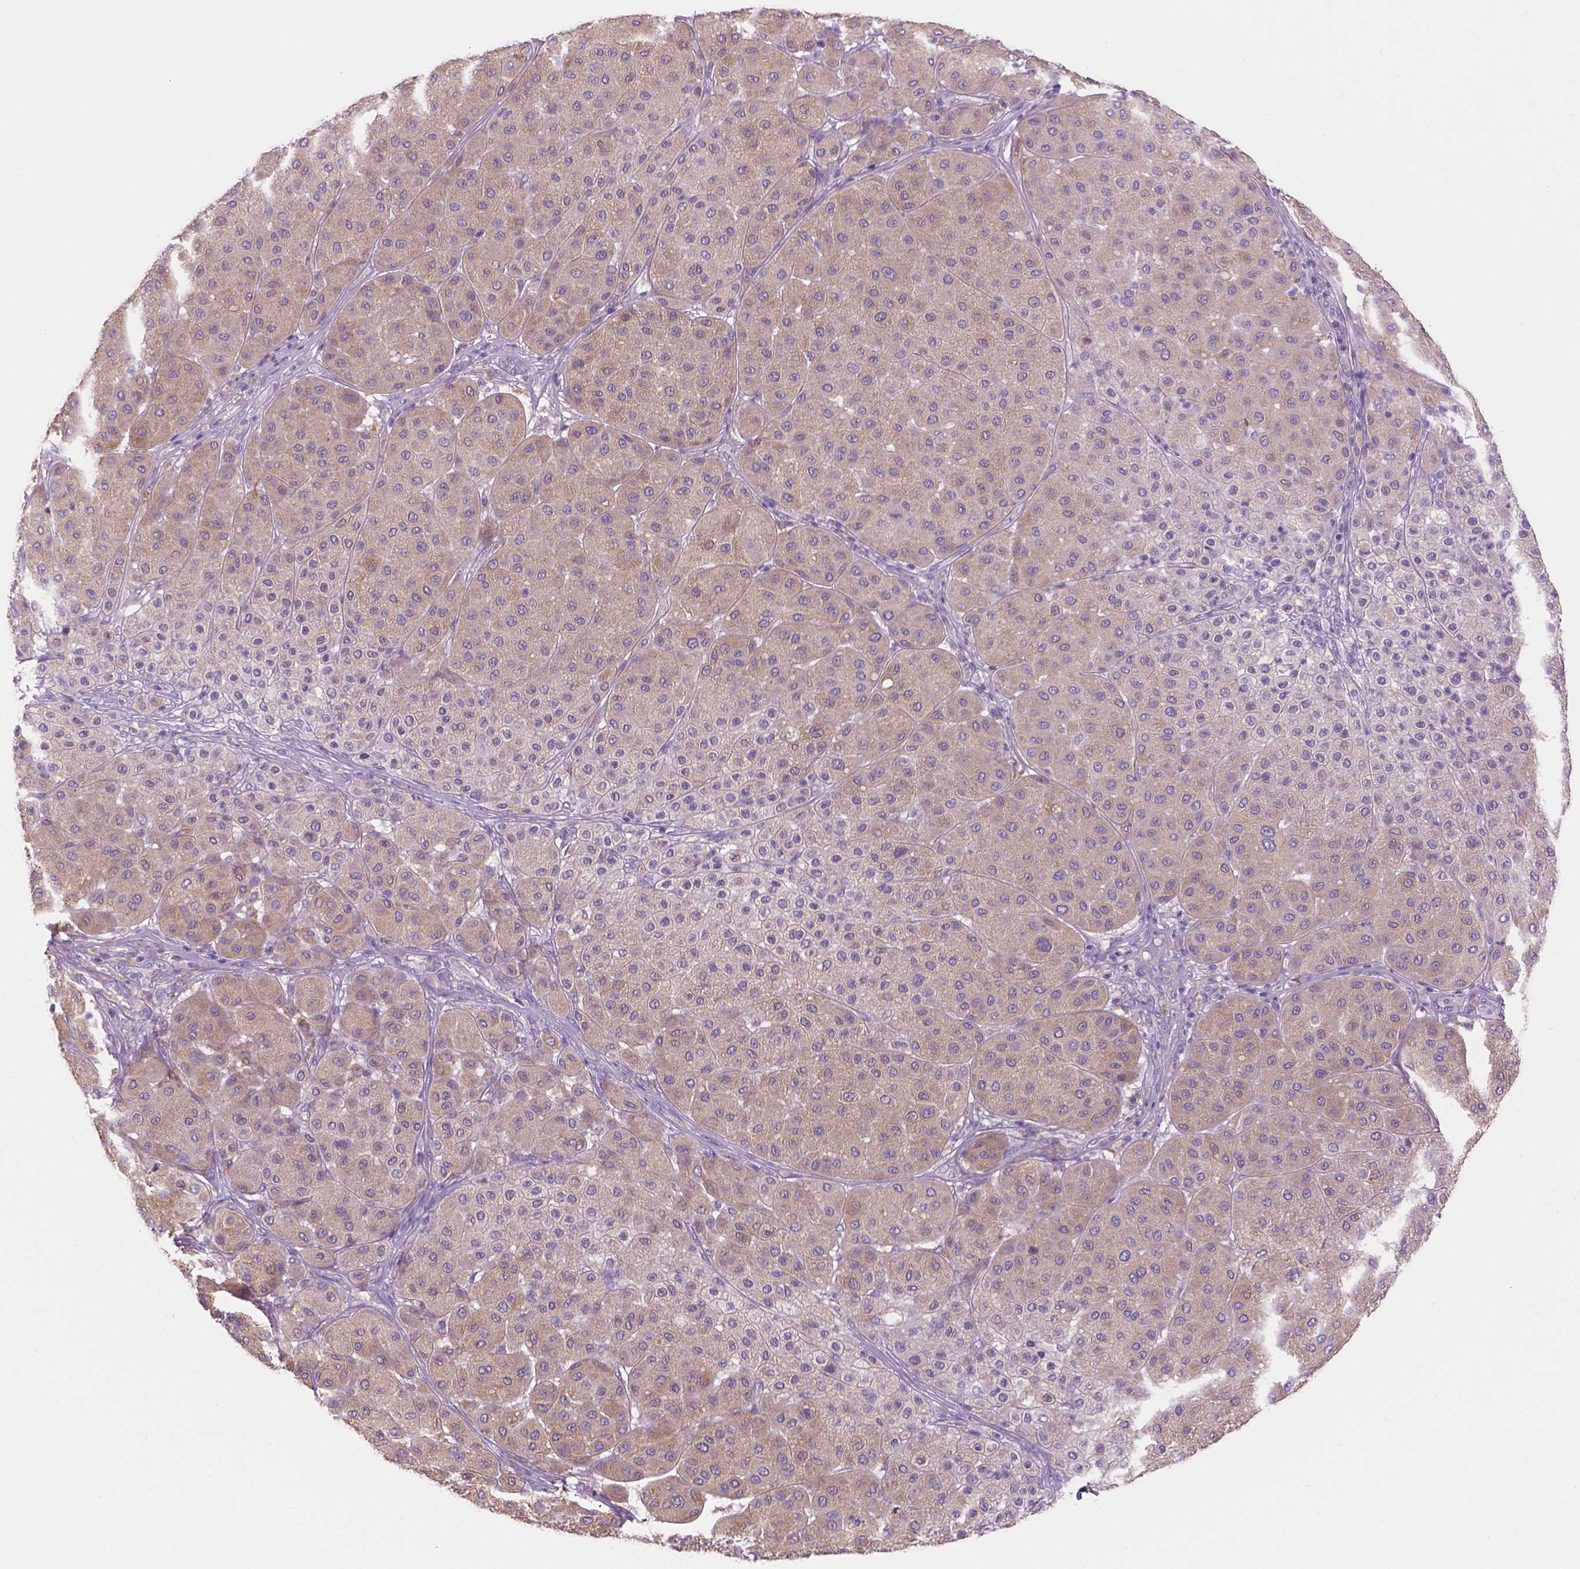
{"staining": {"intensity": "weak", "quantity": "25%-75%", "location": "cytoplasmic/membranous"}, "tissue": "melanoma", "cell_type": "Tumor cells", "image_type": "cancer", "snomed": [{"axis": "morphology", "description": "Malignant melanoma, Metastatic site"}, {"axis": "topography", "description": "Smooth muscle"}], "caption": "This is an image of immunohistochemistry staining of malignant melanoma (metastatic site), which shows weak expression in the cytoplasmic/membranous of tumor cells.", "gene": "CDH7", "patient": {"sex": "male", "age": 41}}